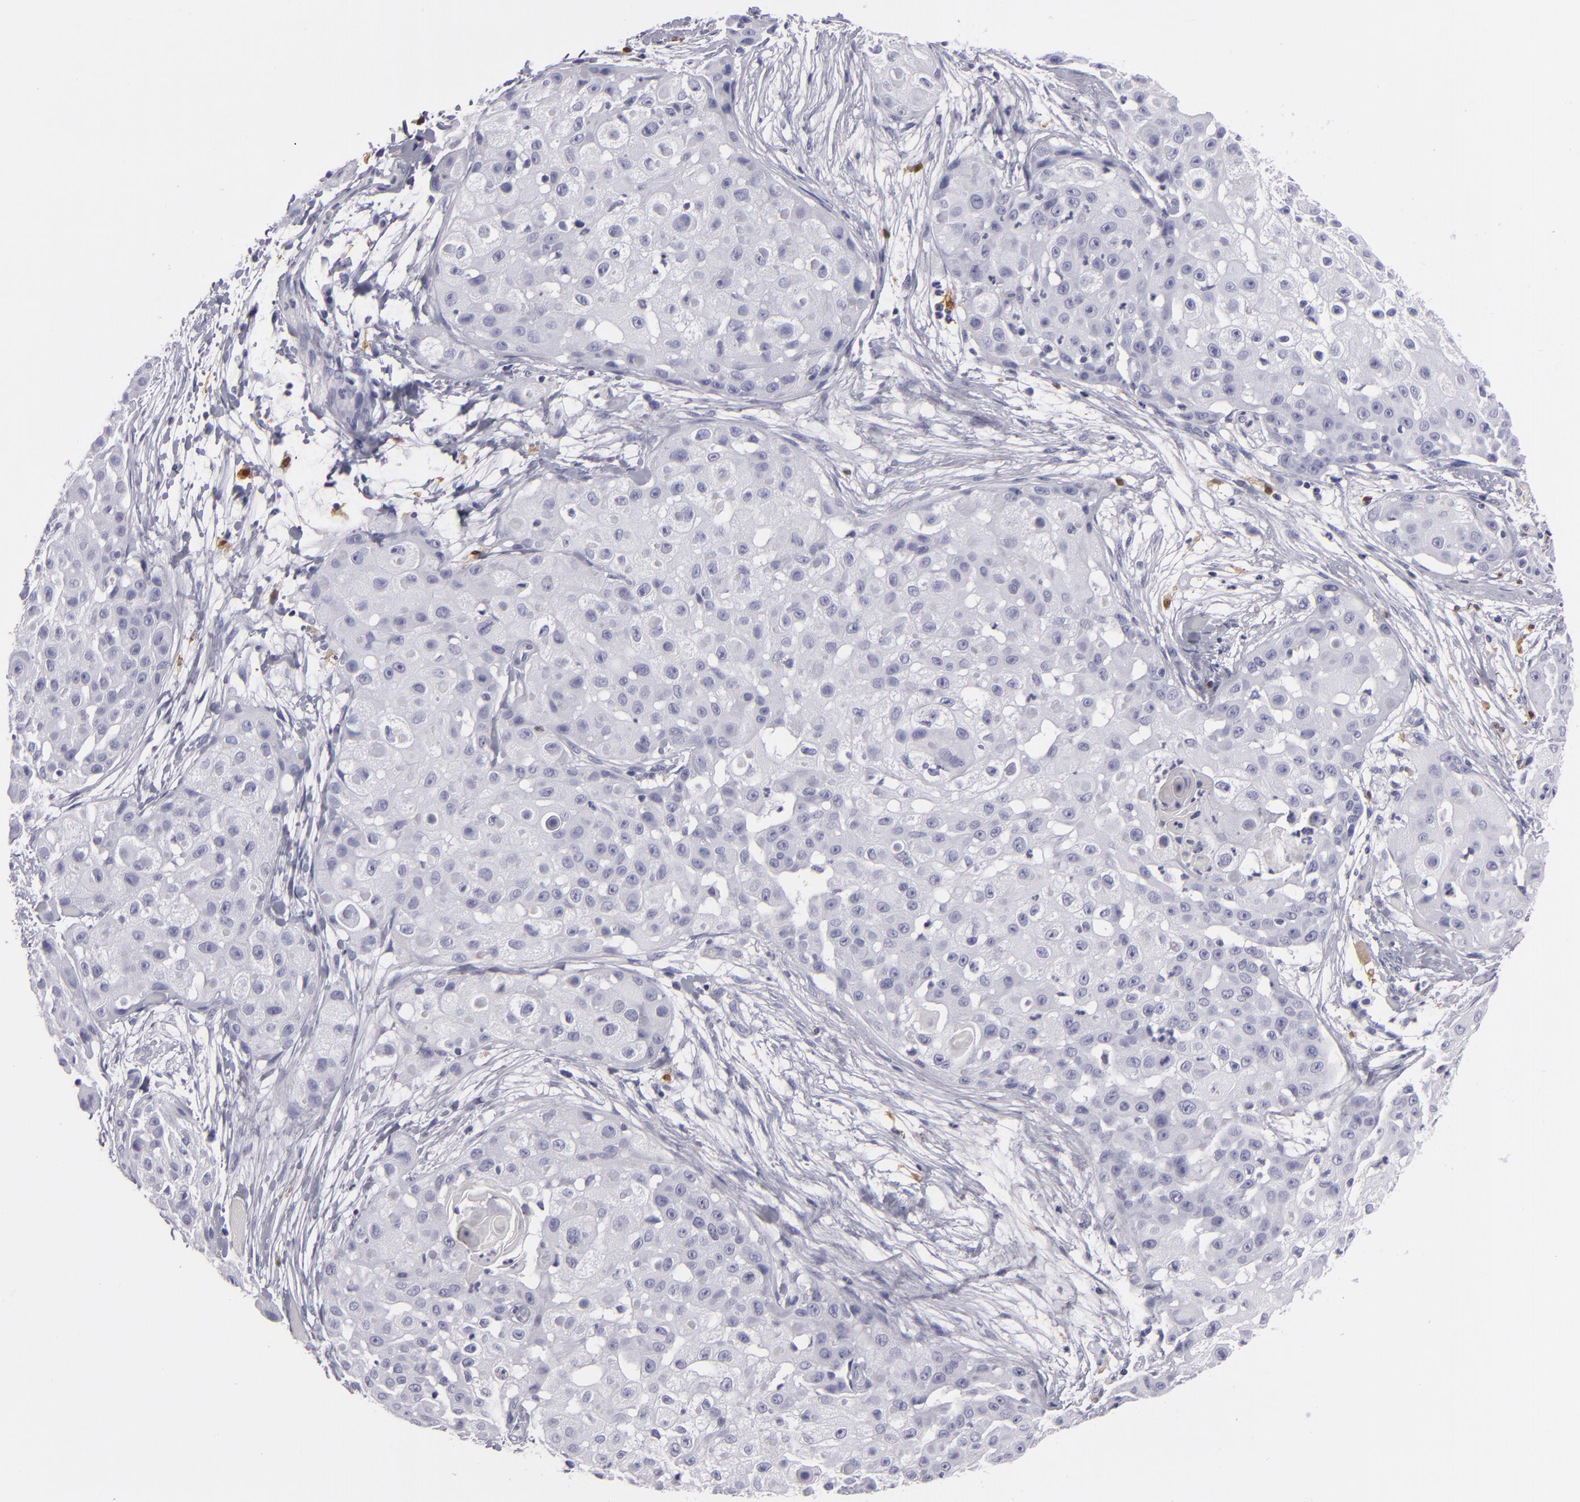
{"staining": {"intensity": "negative", "quantity": "none", "location": "none"}, "tissue": "skin cancer", "cell_type": "Tumor cells", "image_type": "cancer", "snomed": [{"axis": "morphology", "description": "Squamous cell carcinoma, NOS"}, {"axis": "topography", "description": "Skin"}], "caption": "Protein analysis of skin cancer demonstrates no significant expression in tumor cells. (DAB immunohistochemistry (IHC), high magnification).", "gene": "F13A1", "patient": {"sex": "female", "age": 57}}